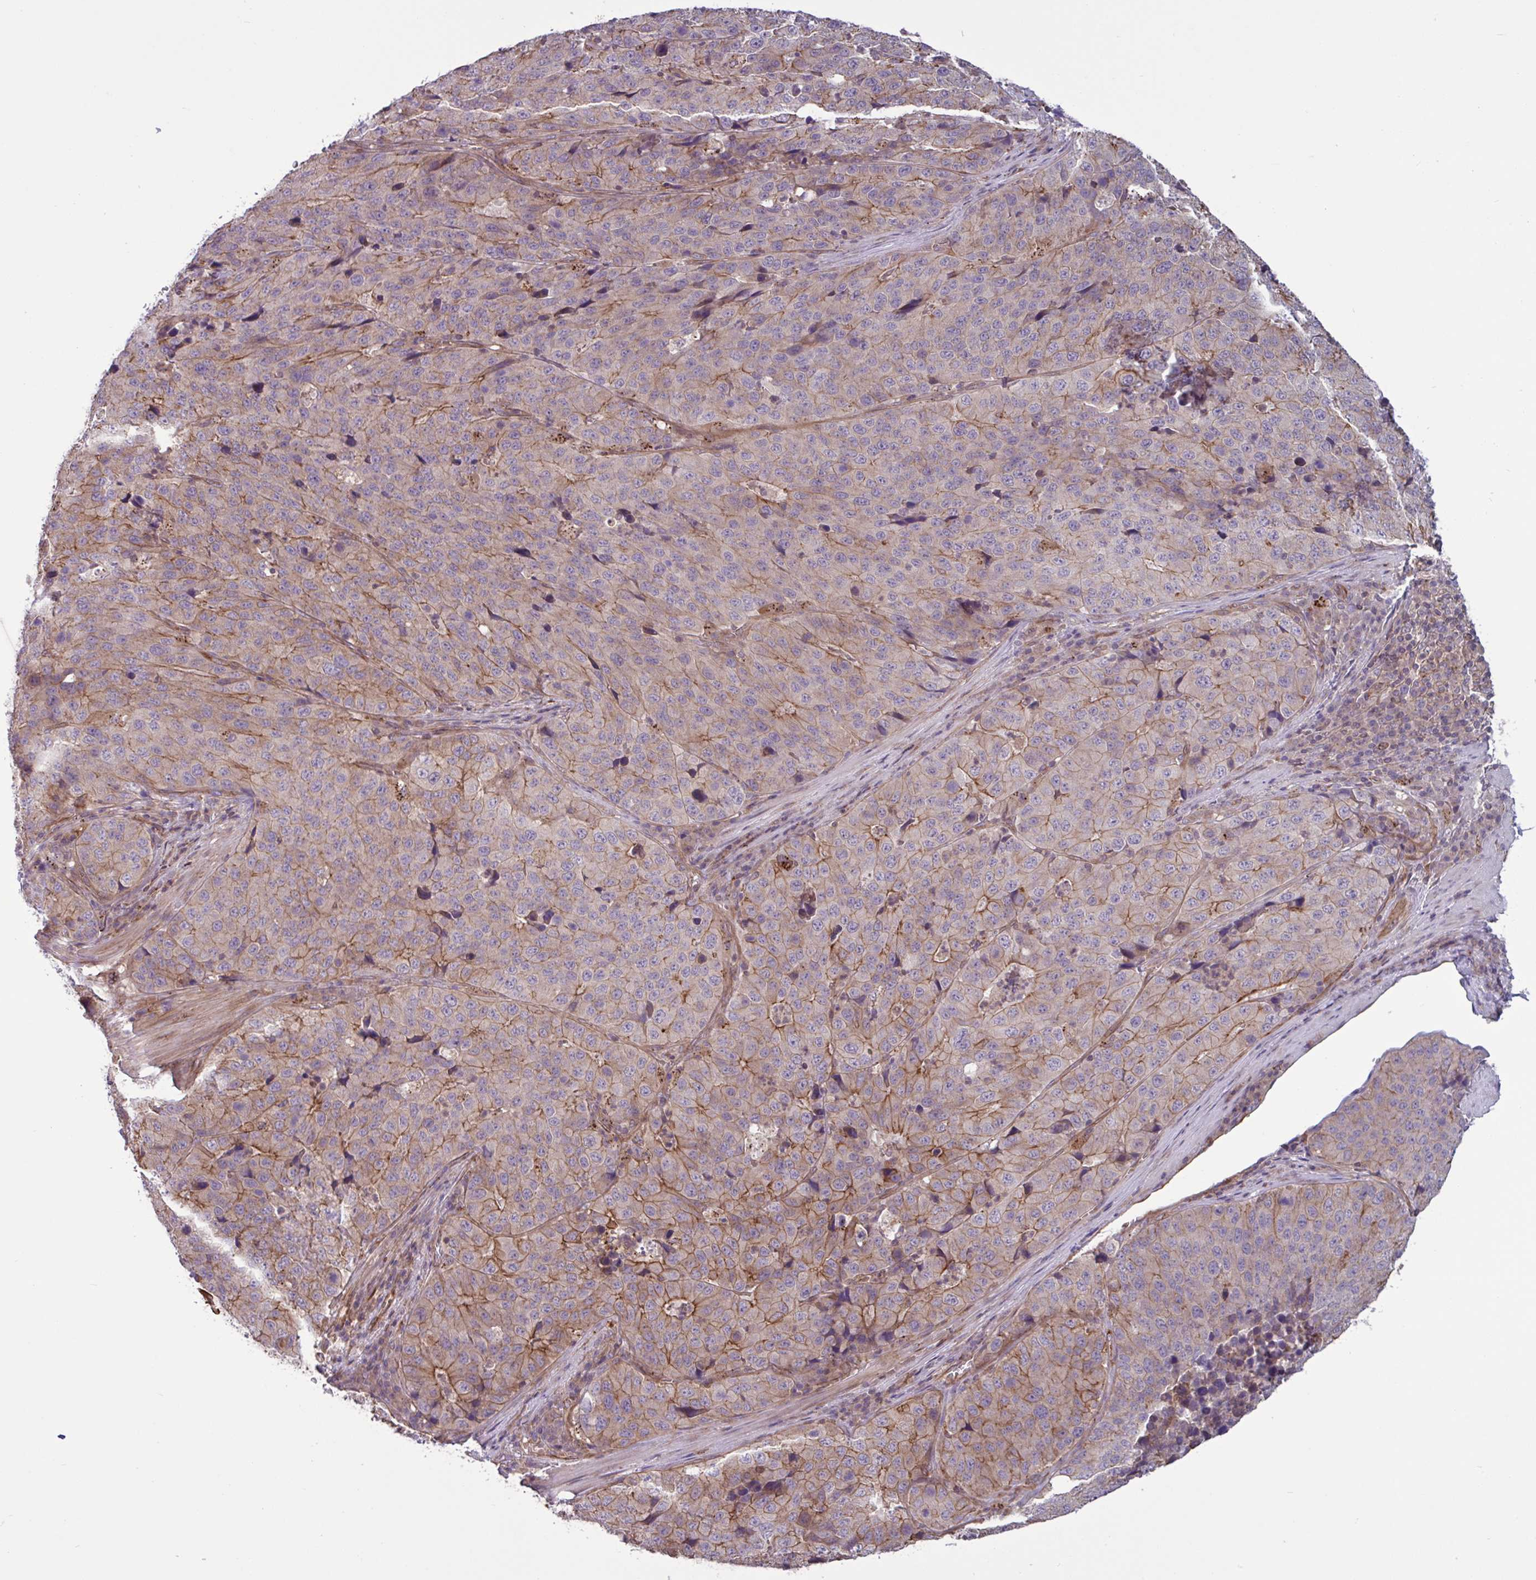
{"staining": {"intensity": "moderate", "quantity": "25%-75%", "location": "cytoplasmic/membranous"}, "tissue": "stomach cancer", "cell_type": "Tumor cells", "image_type": "cancer", "snomed": [{"axis": "morphology", "description": "Adenocarcinoma, NOS"}, {"axis": "topography", "description": "Stomach"}], "caption": "Protein staining of stomach cancer tissue displays moderate cytoplasmic/membranous positivity in approximately 25%-75% of tumor cells.", "gene": "GLTP", "patient": {"sex": "male", "age": 71}}